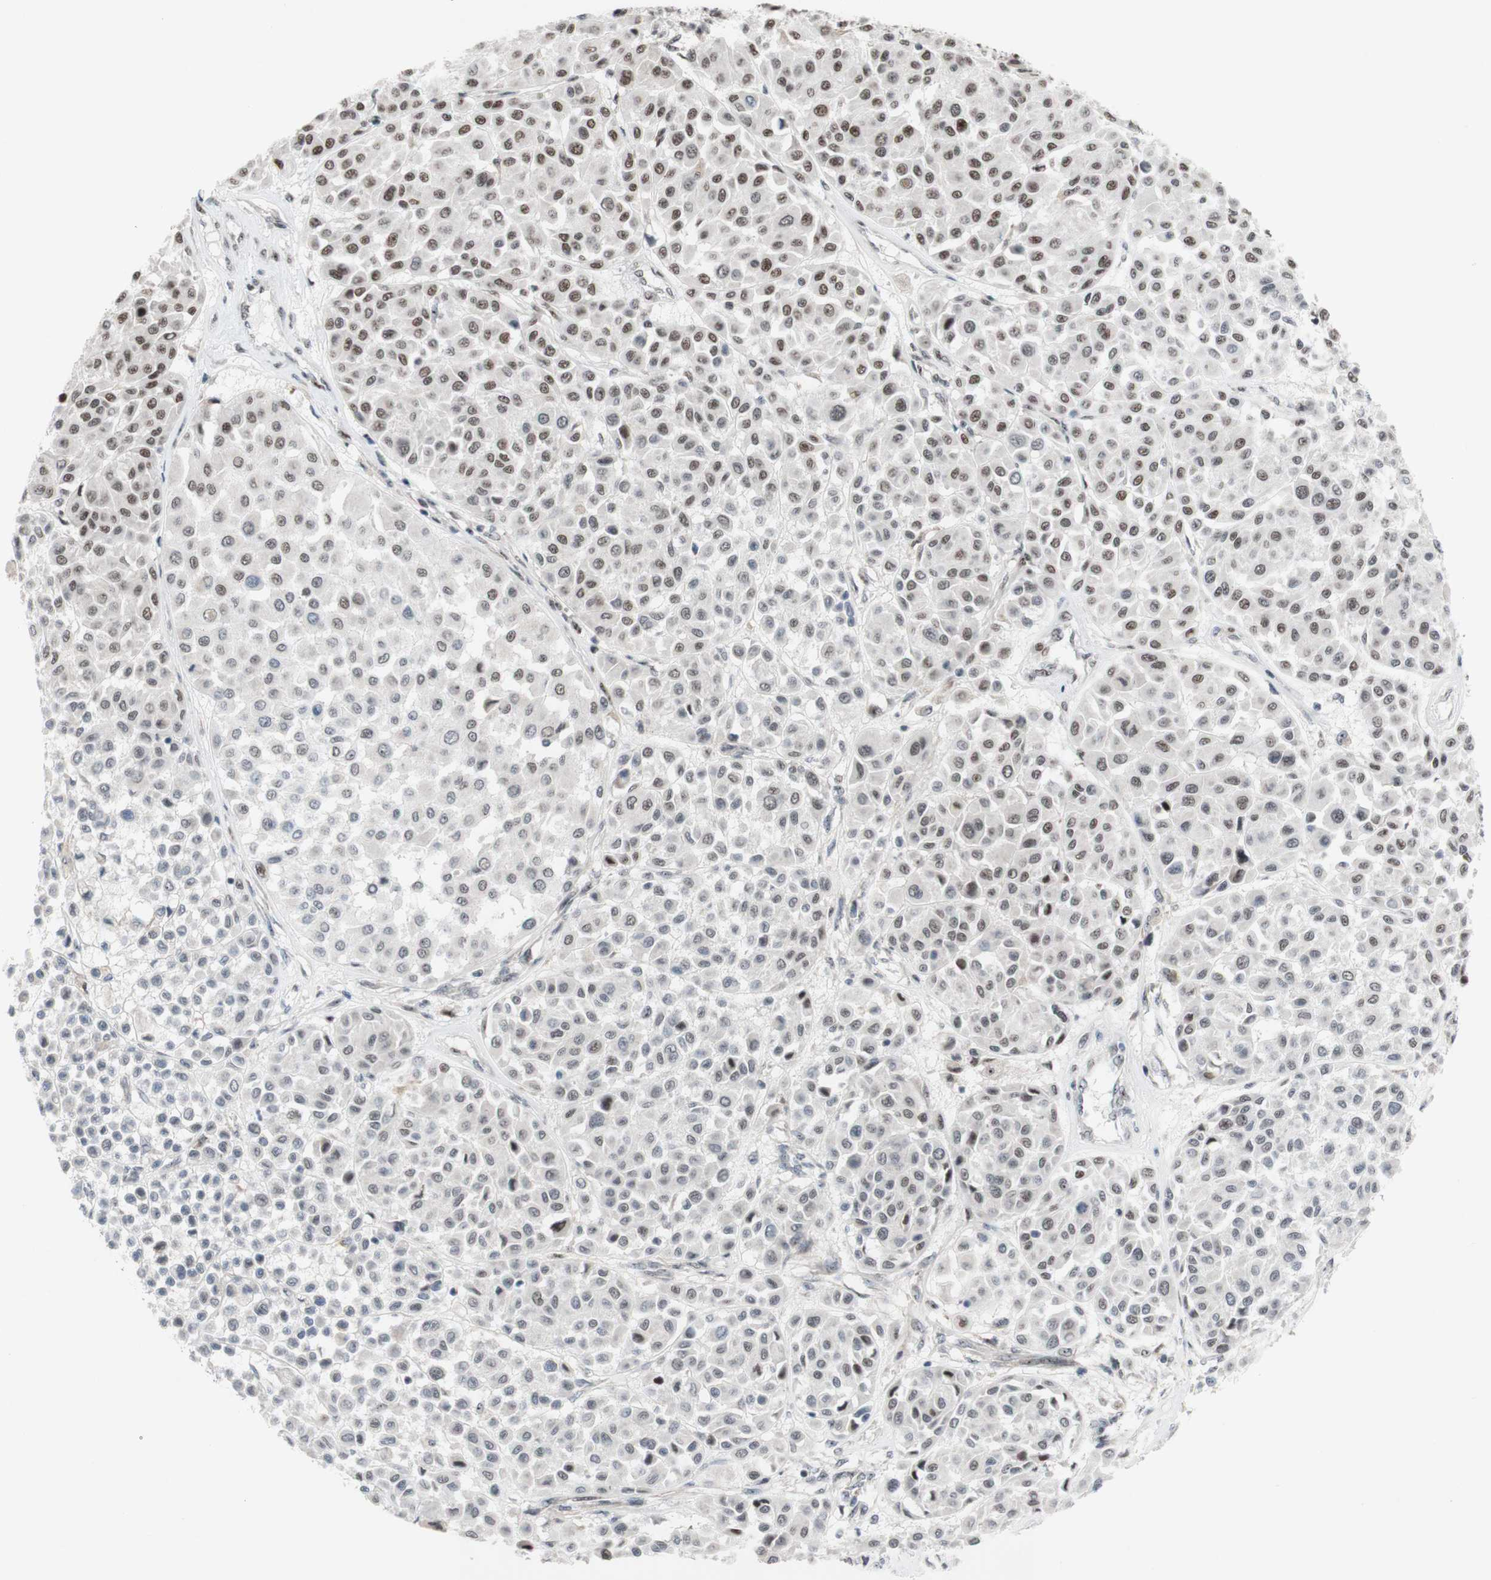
{"staining": {"intensity": "weak", "quantity": "25%-75%", "location": "nuclear"}, "tissue": "melanoma", "cell_type": "Tumor cells", "image_type": "cancer", "snomed": [{"axis": "morphology", "description": "Malignant melanoma, Metastatic site"}, {"axis": "topography", "description": "Soft tissue"}], "caption": "Protein staining by IHC displays weak nuclear staining in approximately 25%-75% of tumor cells in melanoma. Ihc stains the protein of interest in brown and the nuclei are stained blue.", "gene": "POLR1A", "patient": {"sex": "male", "age": 41}}